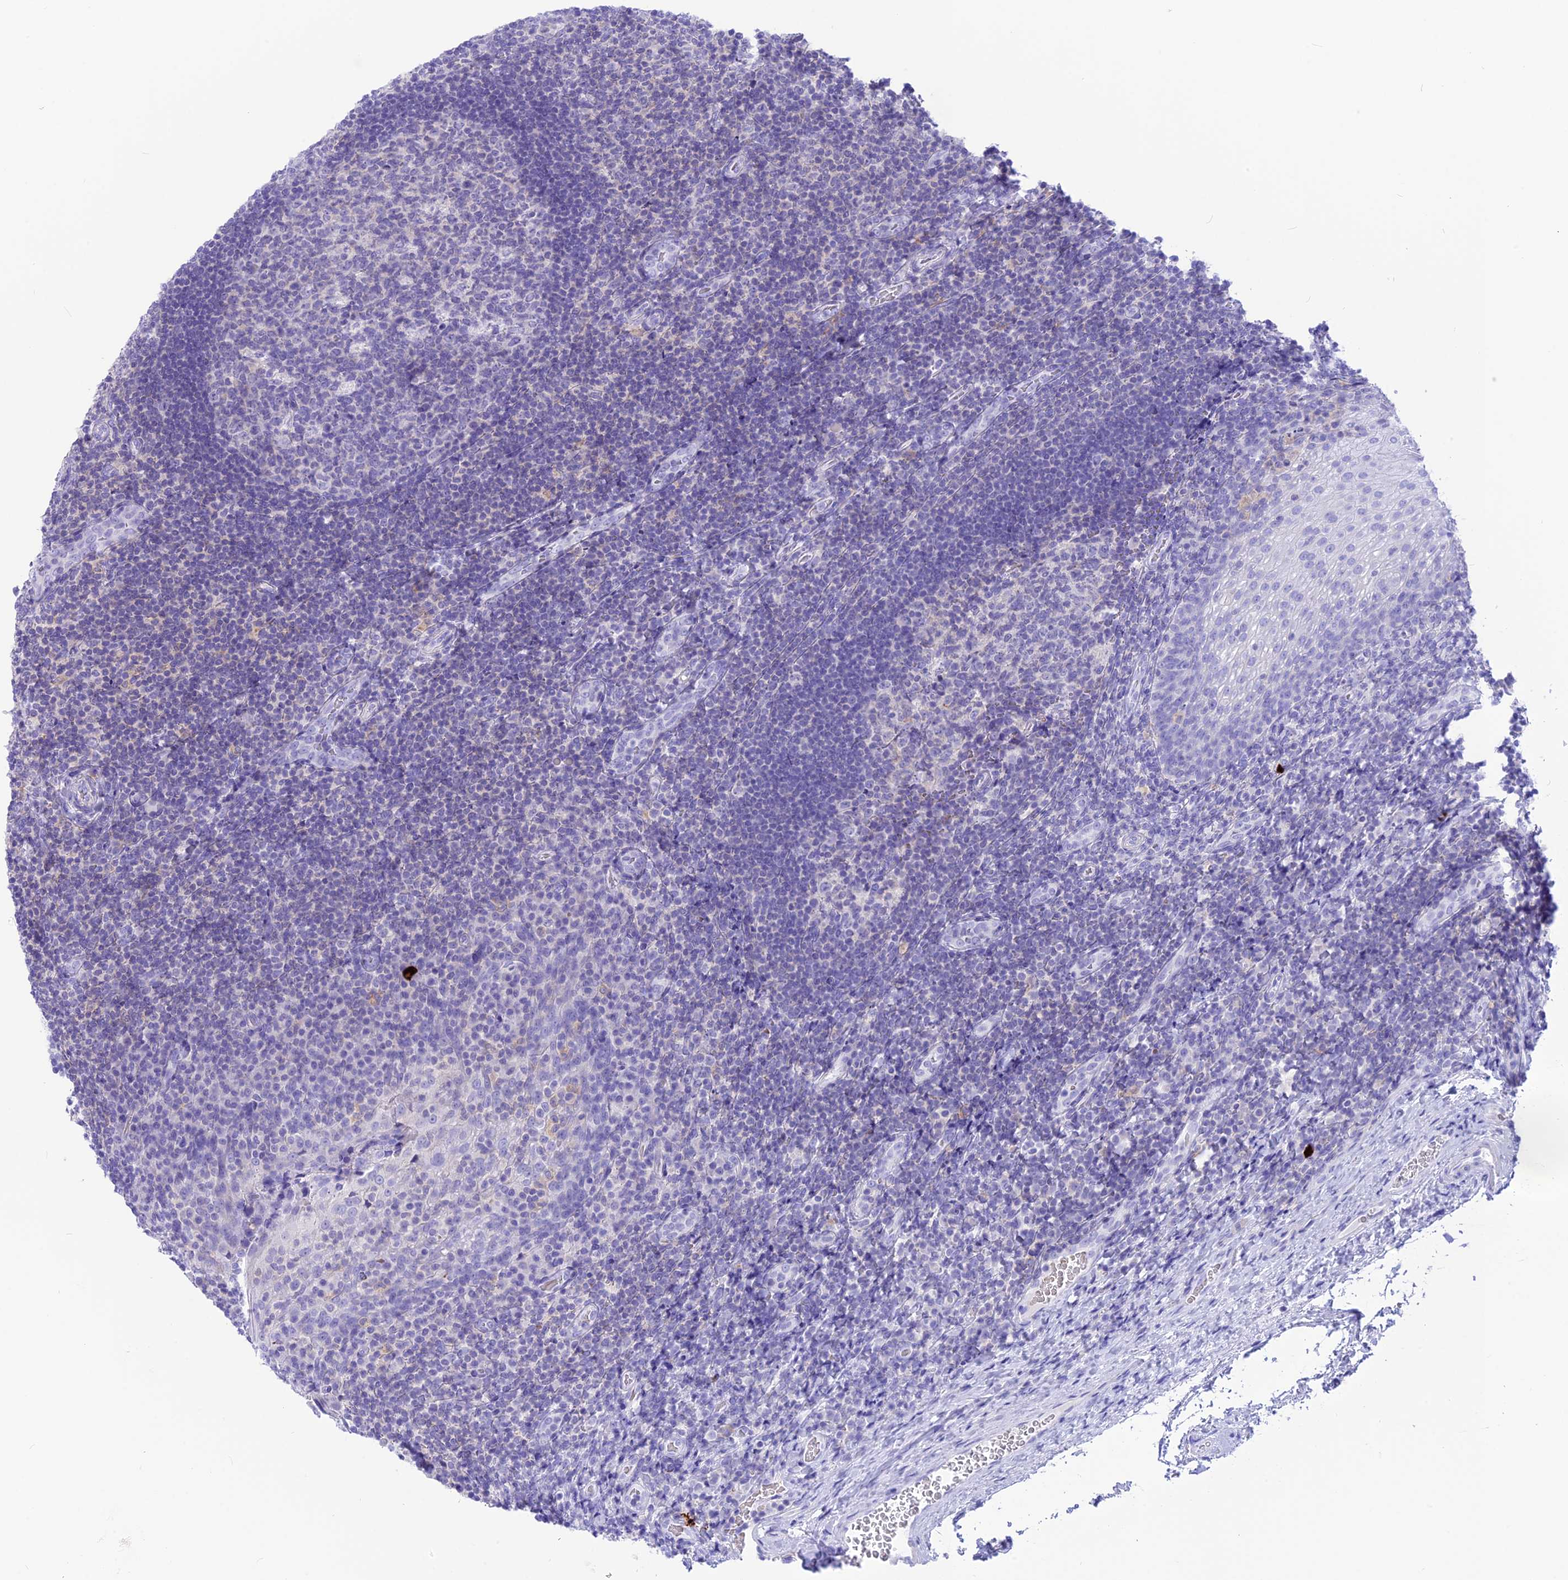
{"staining": {"intensity": "negative", "quantity": "none", "location": "none"}, "tissue": "tonsil", "cell_type": "Germinal center cells", "image_type": "normal", "snomed": [{"axis": "morphology", "description": "Normal tissue, NOS"}, {"axis": "topography", "description": "Tonsil"}], "caption": "A photomicrograph of human tonsil is negative for staining in germinal center cells. (DAB IHC visualized using brightfield microscopy, high magnification).", "gene": "GLYATL1B", "patient": {"sex": "male", "age": 17}}